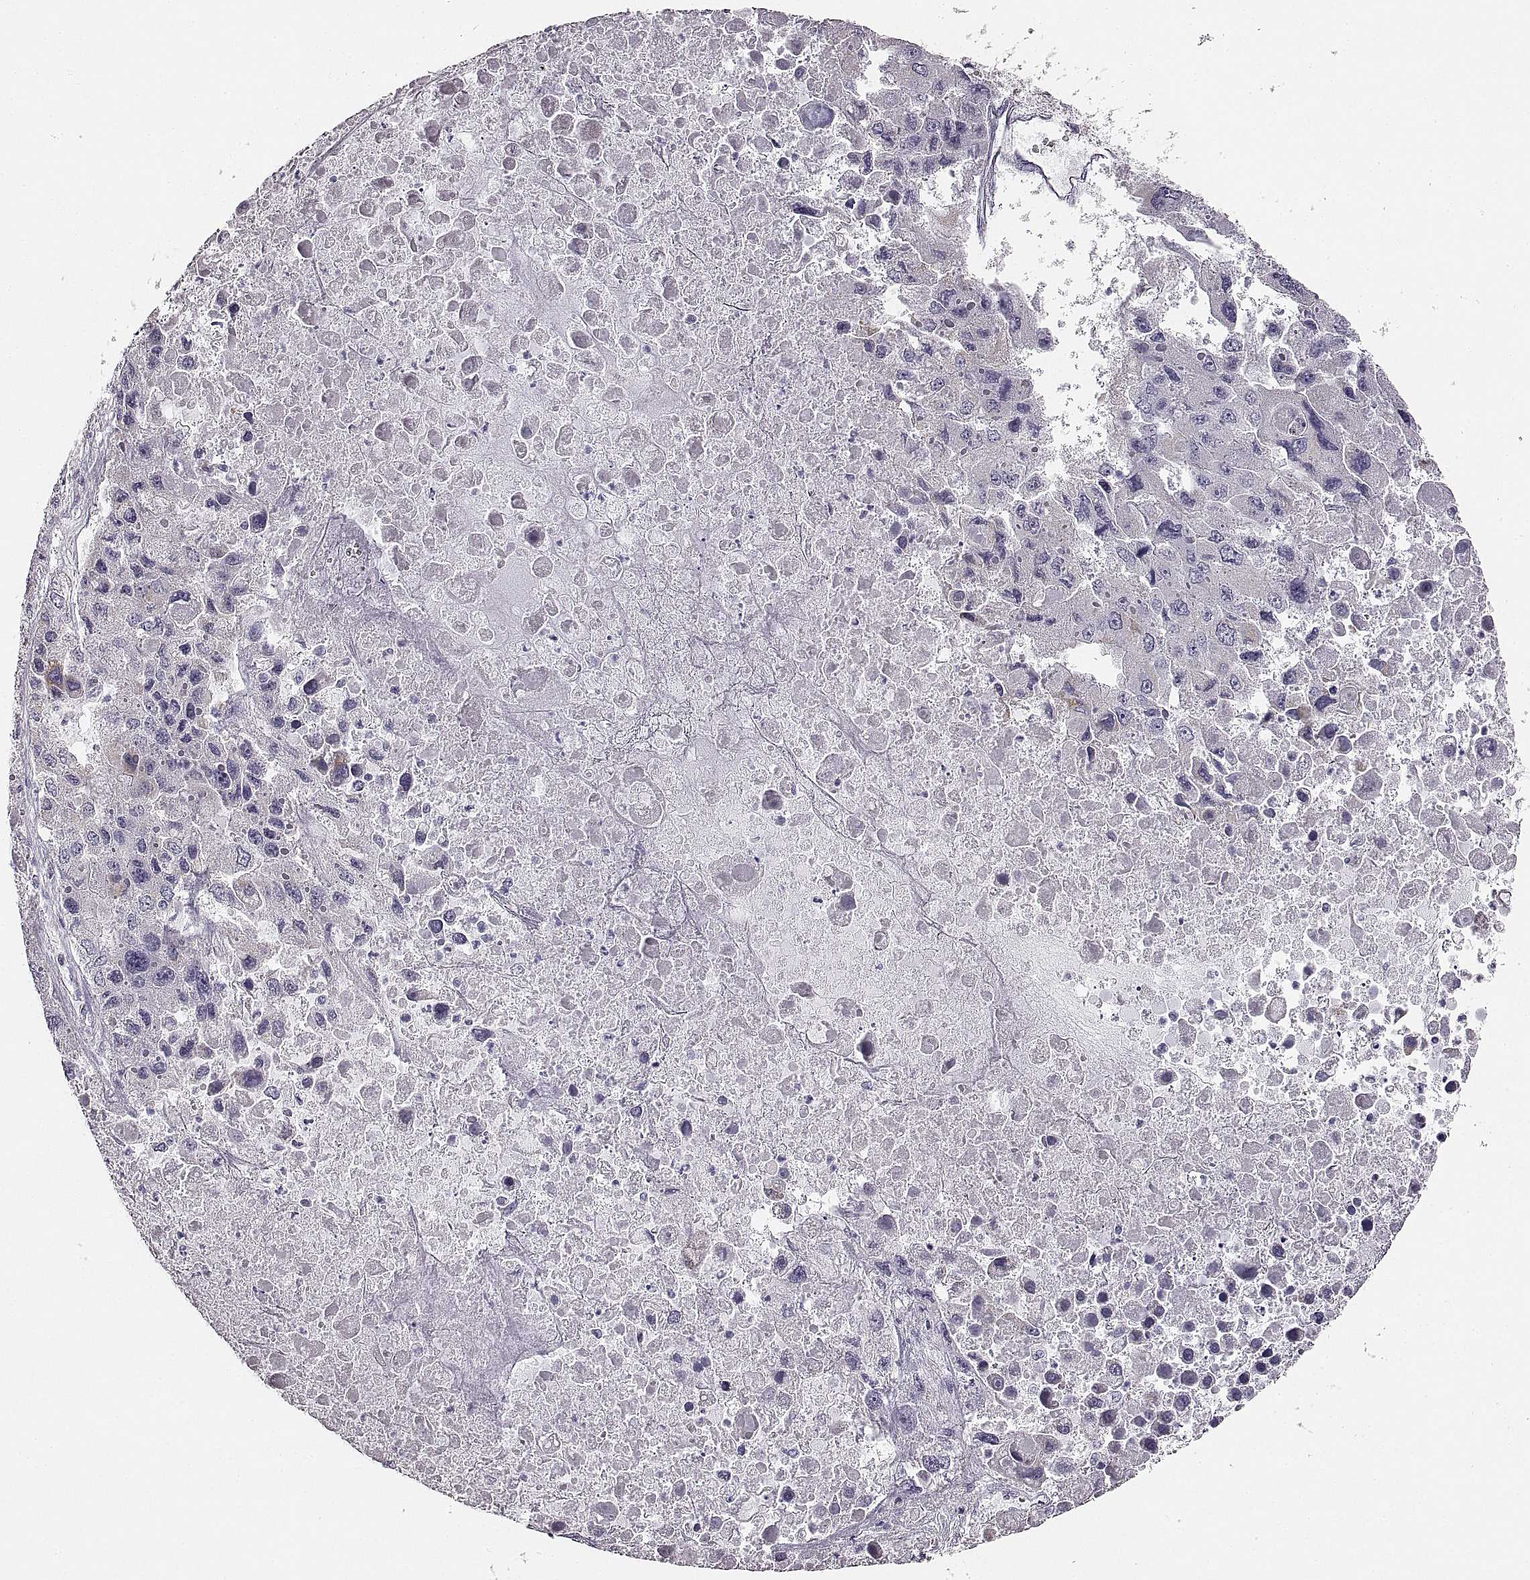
{"staining": {"intensity": "negative", "quantity": "none", "location": "none"}, "tissue": "liver cancer", "cell_type": "Tumor cells", "image_type": "cancer", "snomed": [{"axis": "morphology", "description": "Carcinoma, Hepatocellular, NOS"}, {"axis": "topography", "description": "Liver"}], "caption": "A high-resolution micrograph shows IHC staining of liver hepatocellular carcinoma, which shows no significant staining in tumor cells.", "gene": "RDH13", "patient": {"sex": "female", "age": 41}}